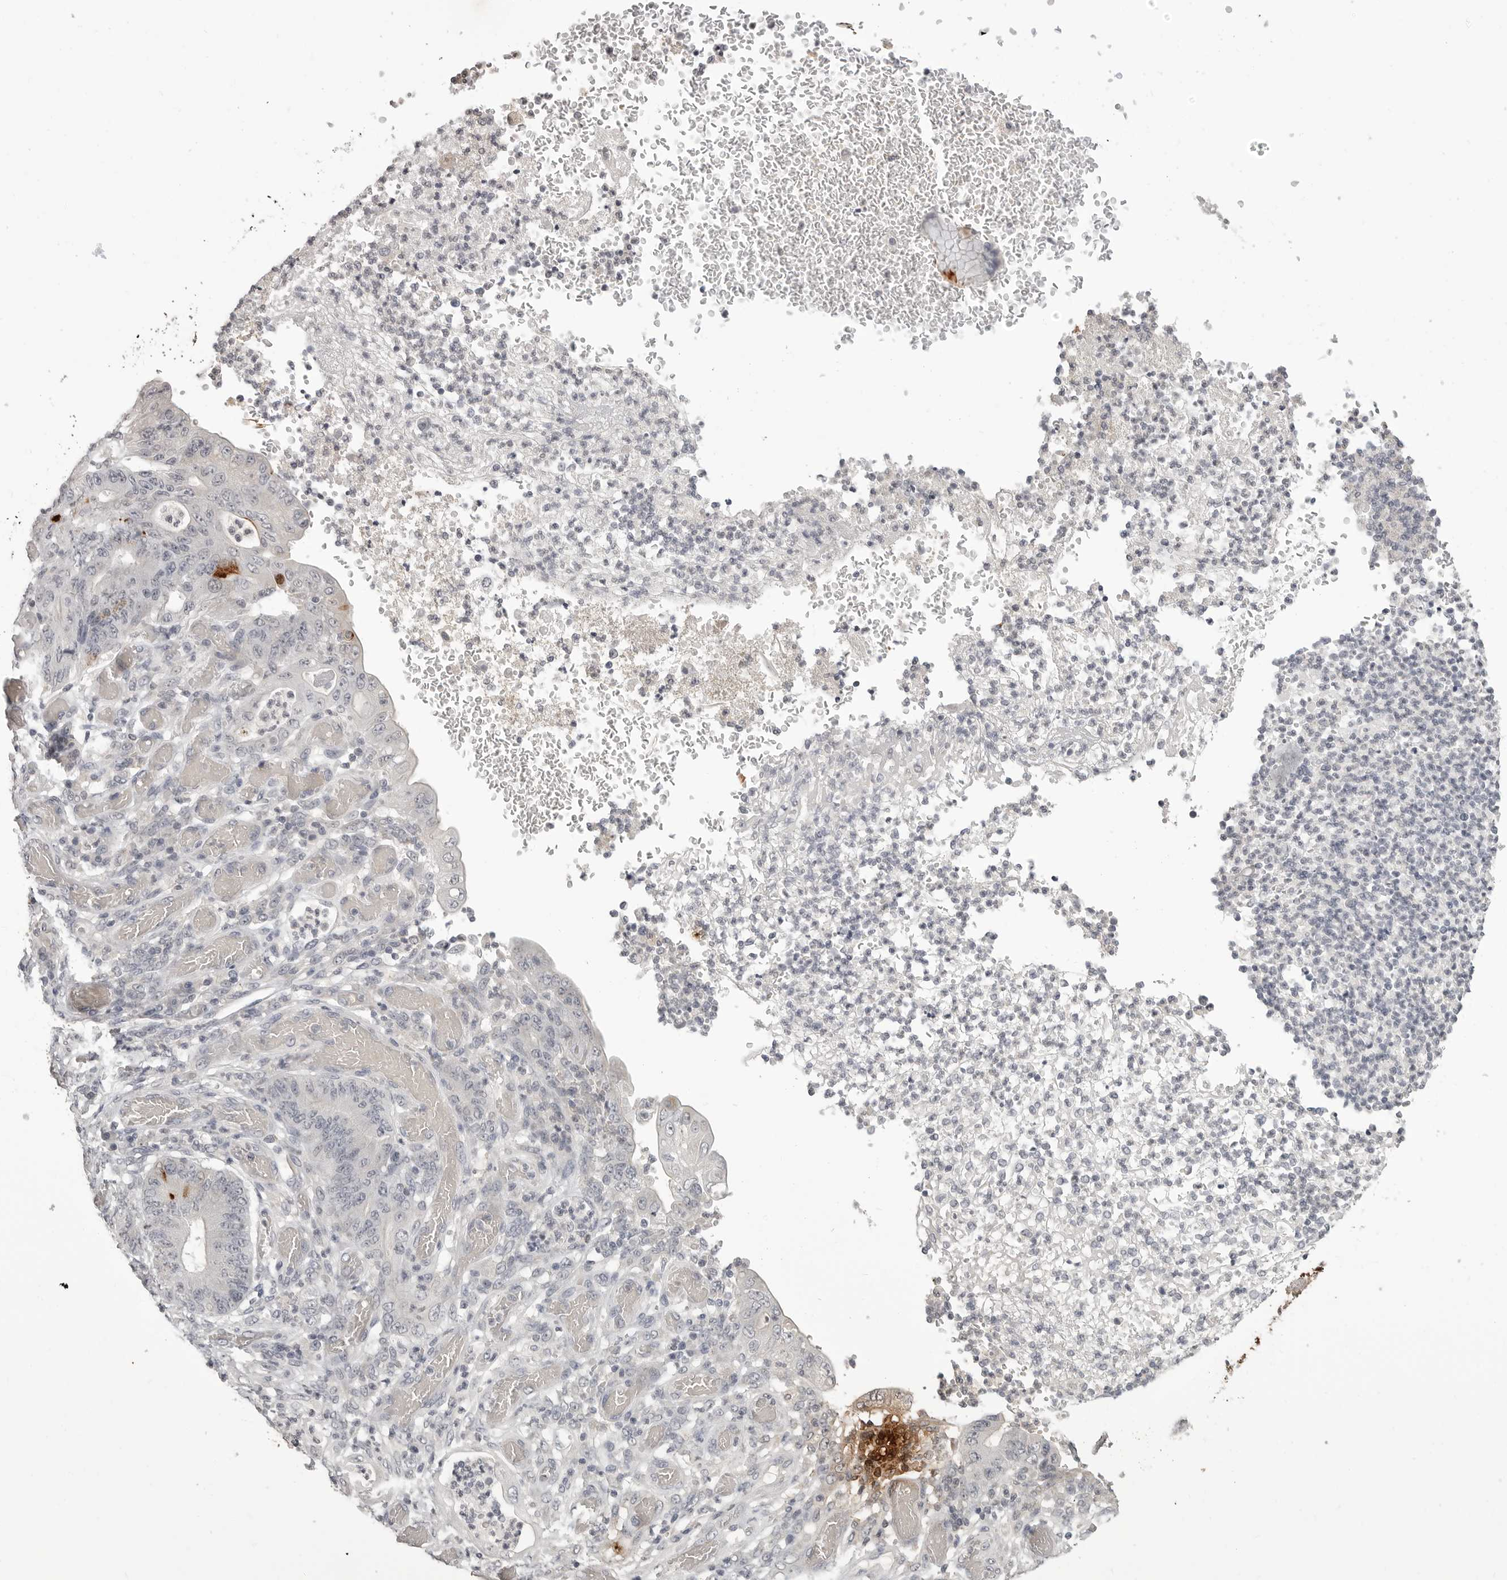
{"staining": {"intensity": "negative", "quantity": "none", "location": "none"}, "tissue": "stomach cancer", "cell_type": "Tumor cells", "image_type": "cancer", "snomed": [{"axis": "morphology", "description": "Adenocarcinoma, NOS"}, {"axis": "topography", "description": "Stomach"}], "caption": "High power microscopy histopathology image of an IHC micrograph of stomach cancer, revealing no significant expression in tumor cells. (Brightfield microscopy of DAB (3,3'-diaminobenzidine) immunohistochemistry at high magnification).", "gene": "PRSS1", "patient": {"sex": "female", "age": 73}}